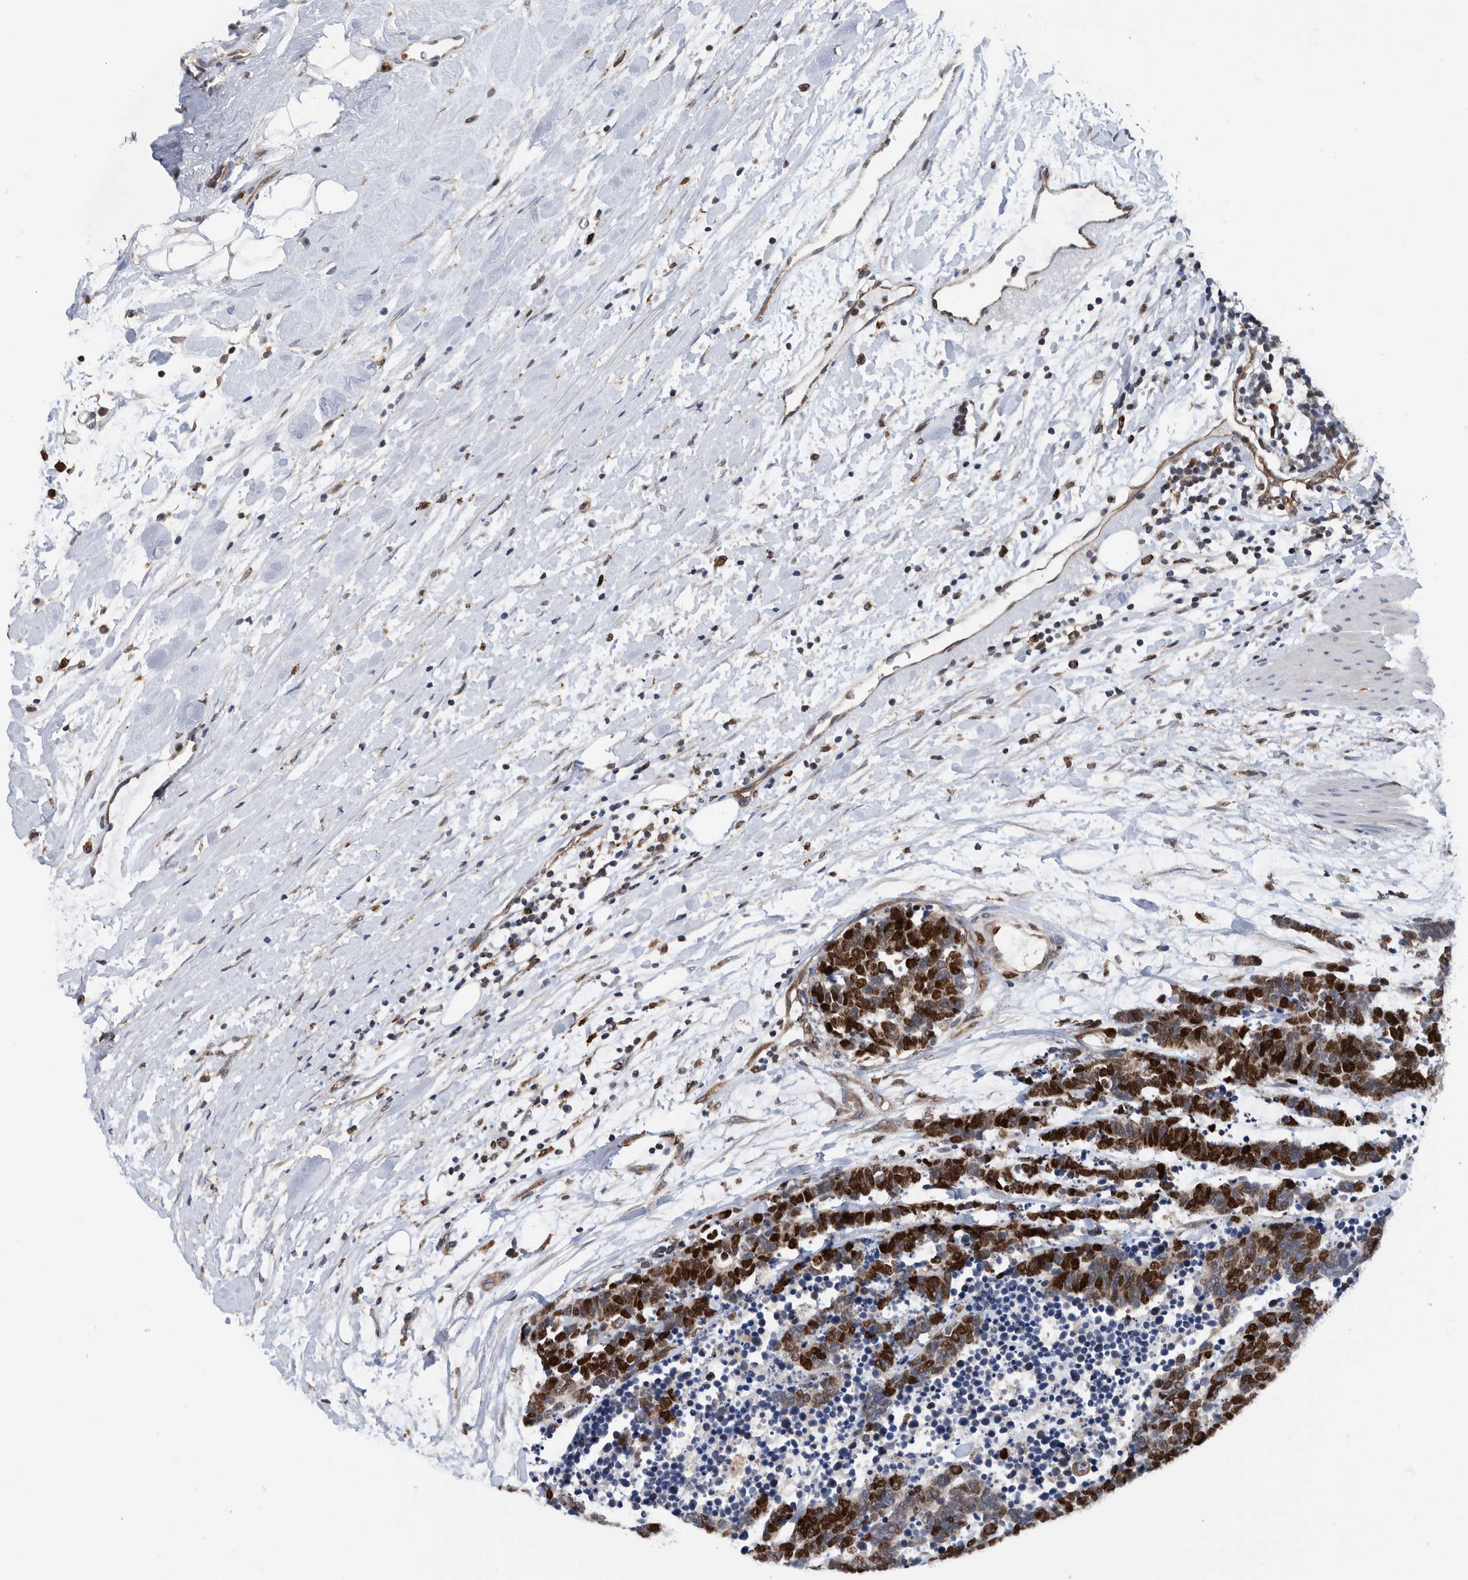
{"staining": {"intensity": "strong", "quantity": ">75%", "location": "nuclear"}, "tissue": "carcinoid", "cell_type": "Tumor cells", "image_type": "cancer", "snomed": [{"axis": "morphology", "description": "Carcinoma, NOS"}, {"axis": "morphology", "description": "Carcinoid, malignant, NOS"}, {"axis": "topography", "description": "Urinary bladder"}], "caption": "Immunohistochemistry (IHC) (DAB (3,3'-diaminobenzidine)) staining of human malignant carcinoid reveals strong nuclear protein staining in approximately >75% of tumor cells.", "gene": "ATAD2", "patient": {"sex": "male", "age": 57}}